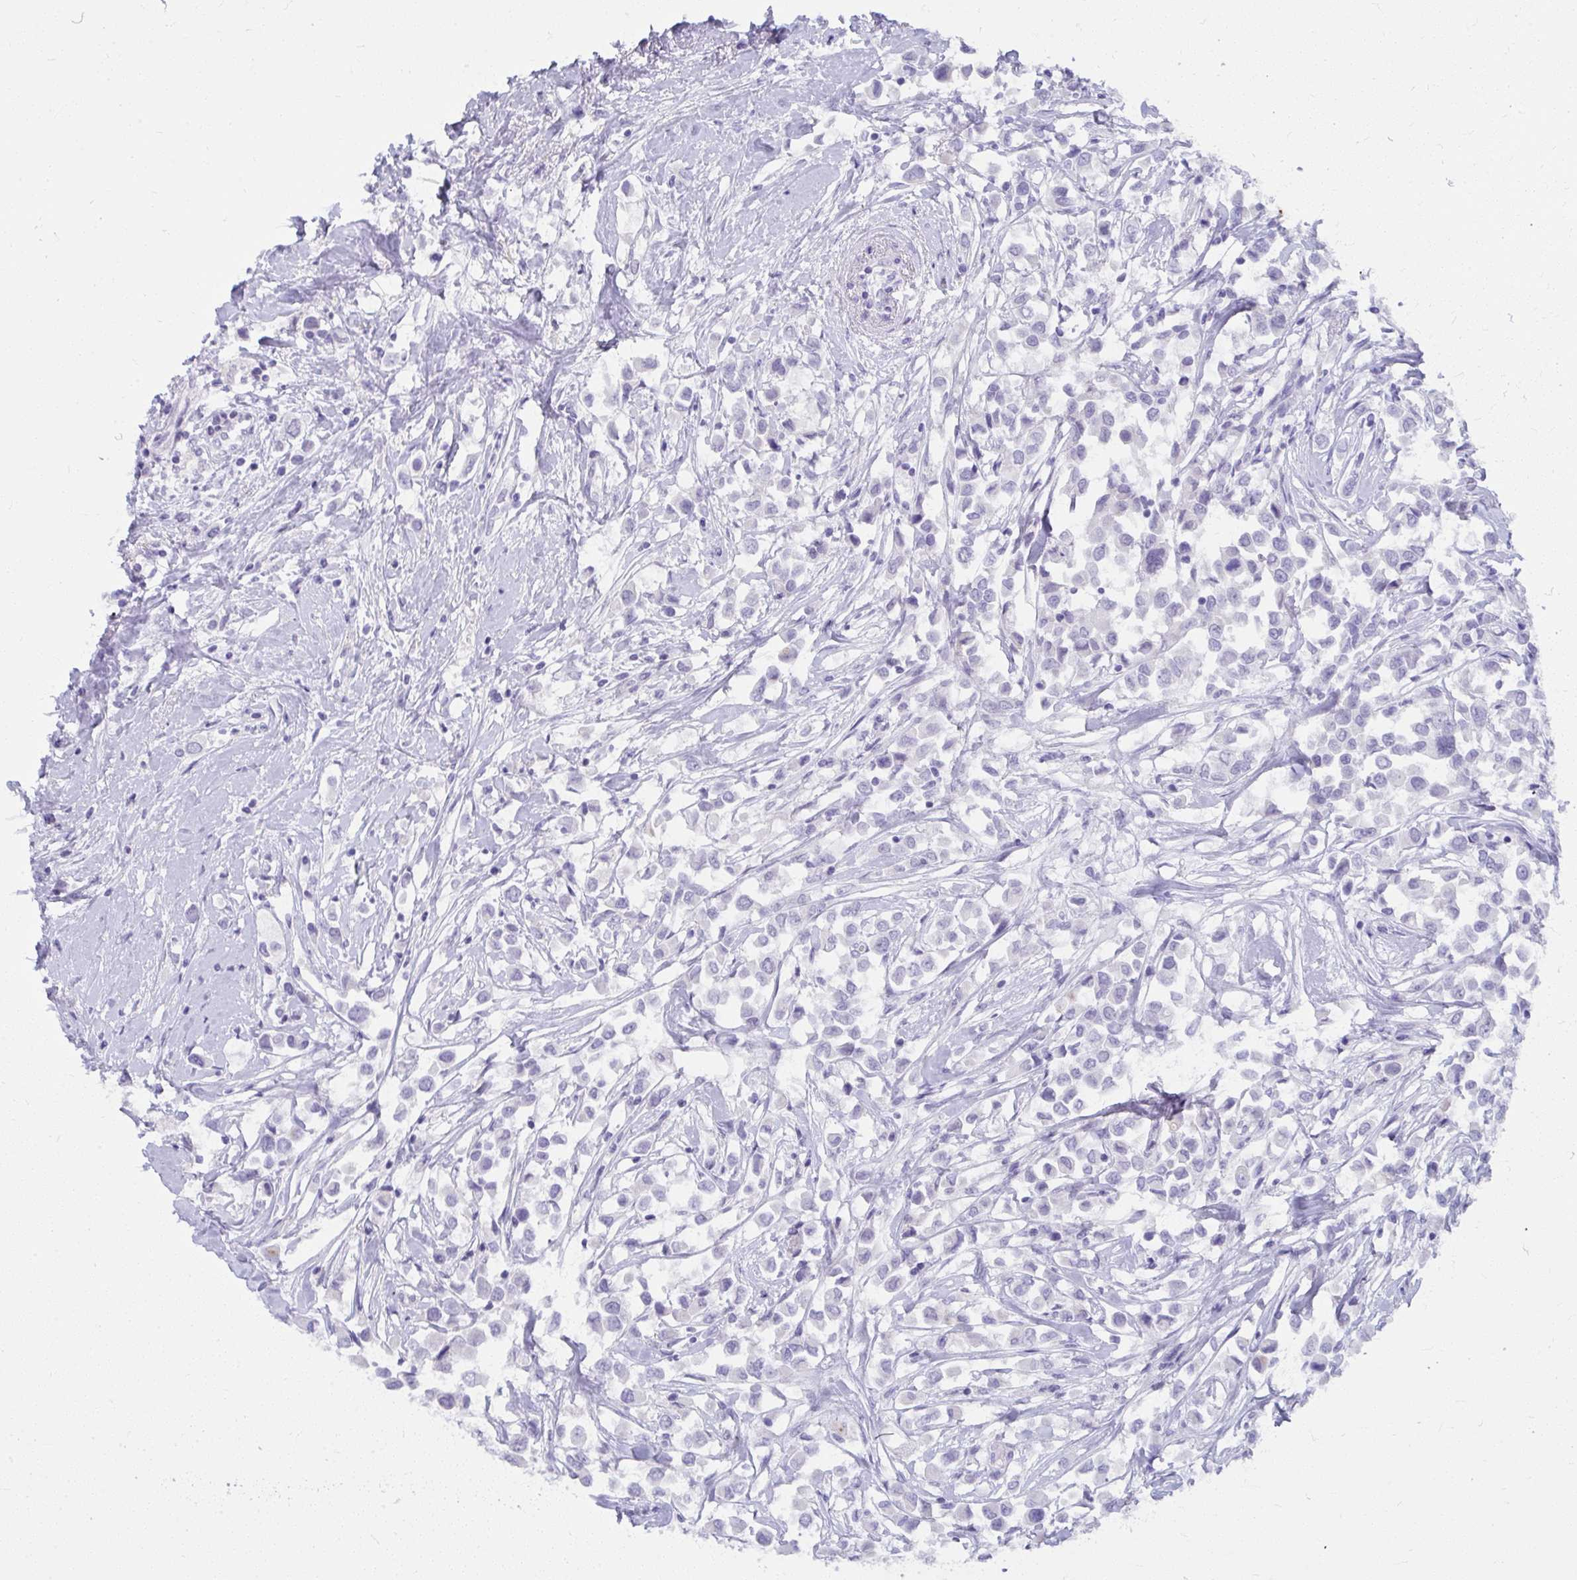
{"staining": {"intensity": "negative", "quantity": "none", "location": "none"}, "tissue": "breast cancer", "cell_type": "Tumor cells", "image_type": "cancer", "snomed": [{"axis": "morphology", "description": "Duct carcinoma"}, {"axis": "topography", "description": "Breast"}], "caption": "IHC image of human breast invasive ductal carcinoma stained for a protein (brown), which reveals no staining in tumor cells.", "gene": "UGT3A2", "patient": {"sex": "female", "age": 61}}